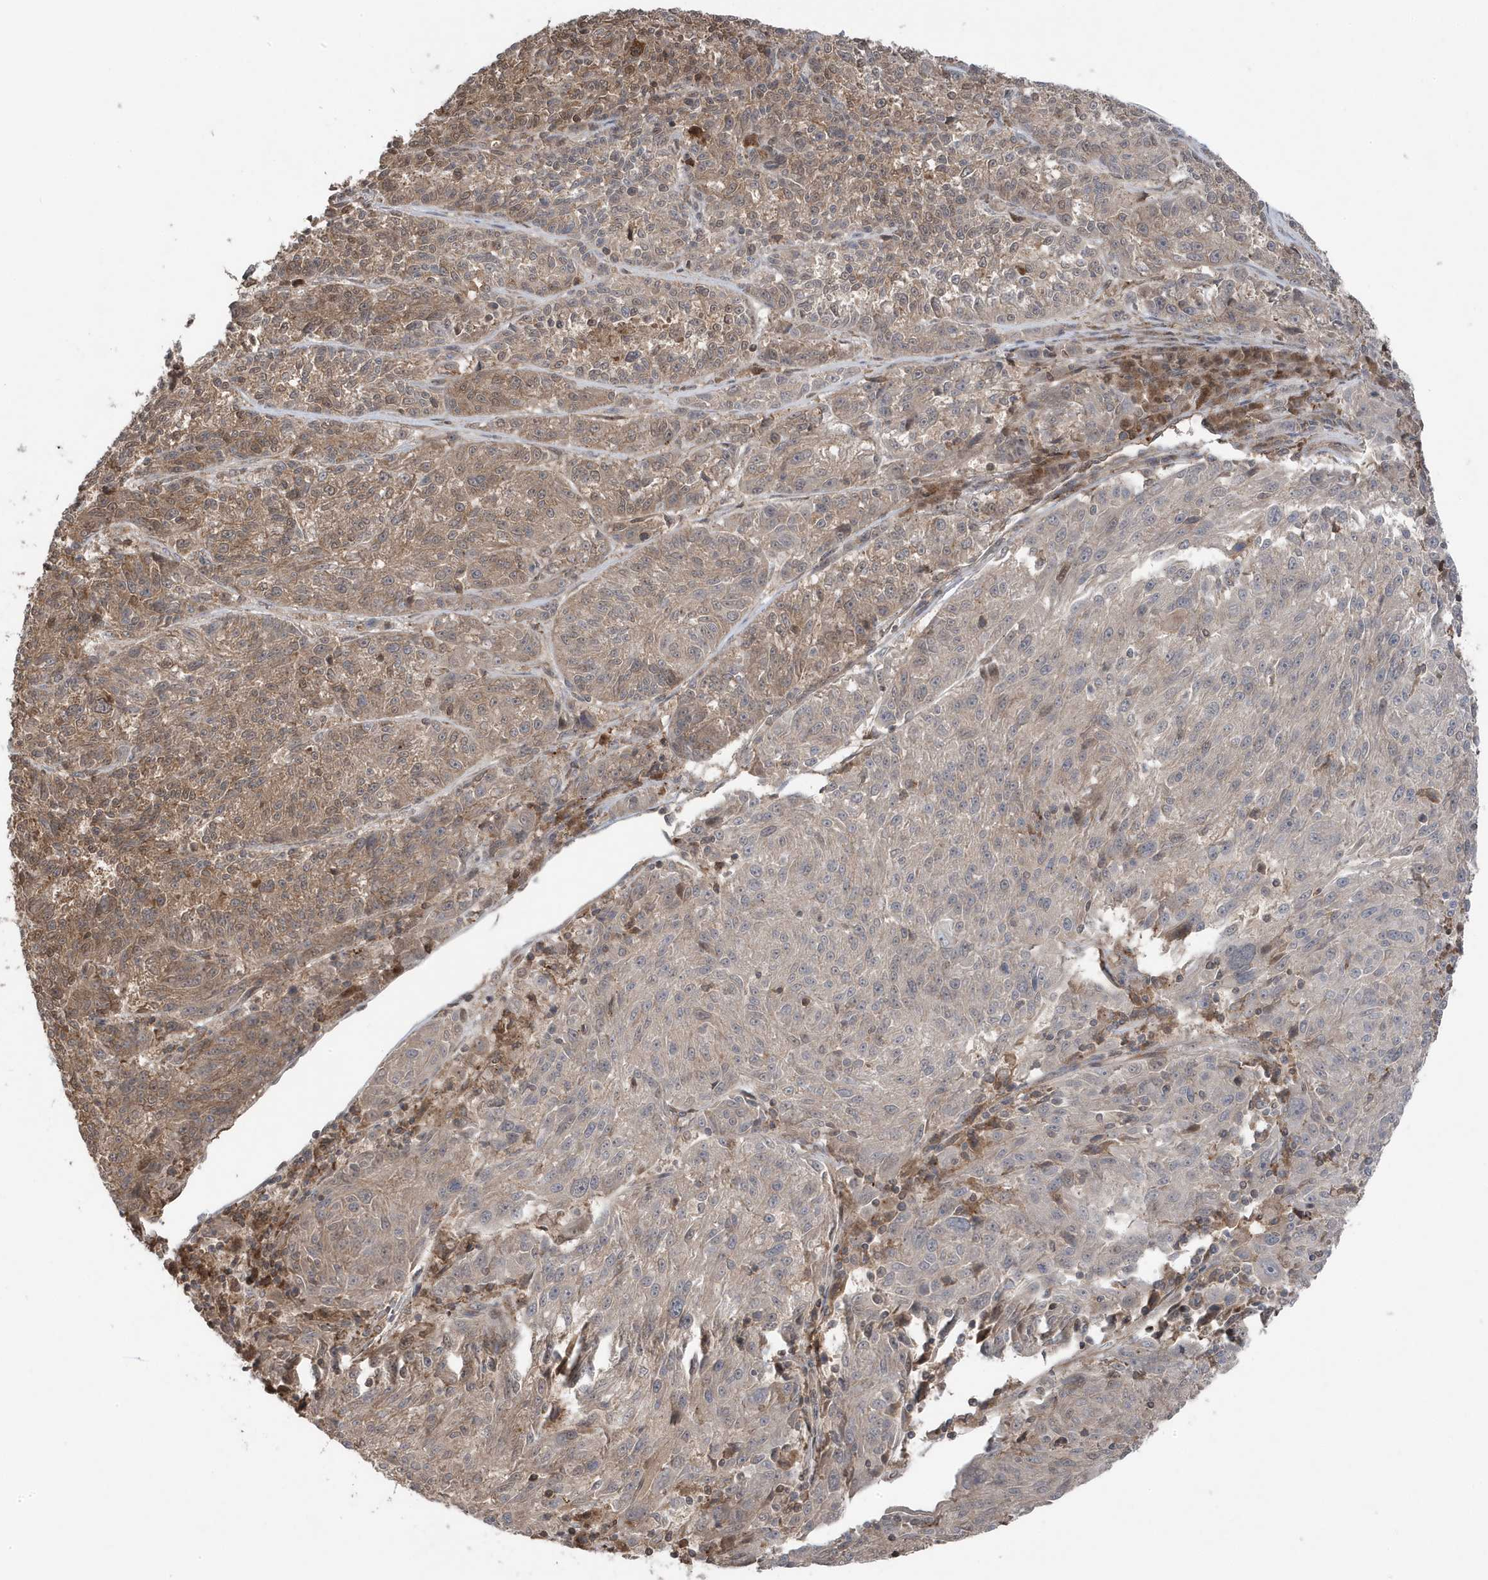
{"staining": {"intensity": "moderate", "quantity": "<25%", "location": "cytoplasmic/membranous"}, "tissue": "melanoma", "cell_type": "Tumor cells", "image_type": "cancer", "snomed": [{"axis": "morphology", "description": "Malignant melanoma, NOS"}, {"axis": "topography", "description": "Skin"}], "caption": "A low amount of moderate cytoplasmic/membranous staining is appreciated in about <25% of tumor cells in malignant melanoma tissue.", "gene": "MAPK1IP1L", "patient": {"sex": "male", "age": 53}}